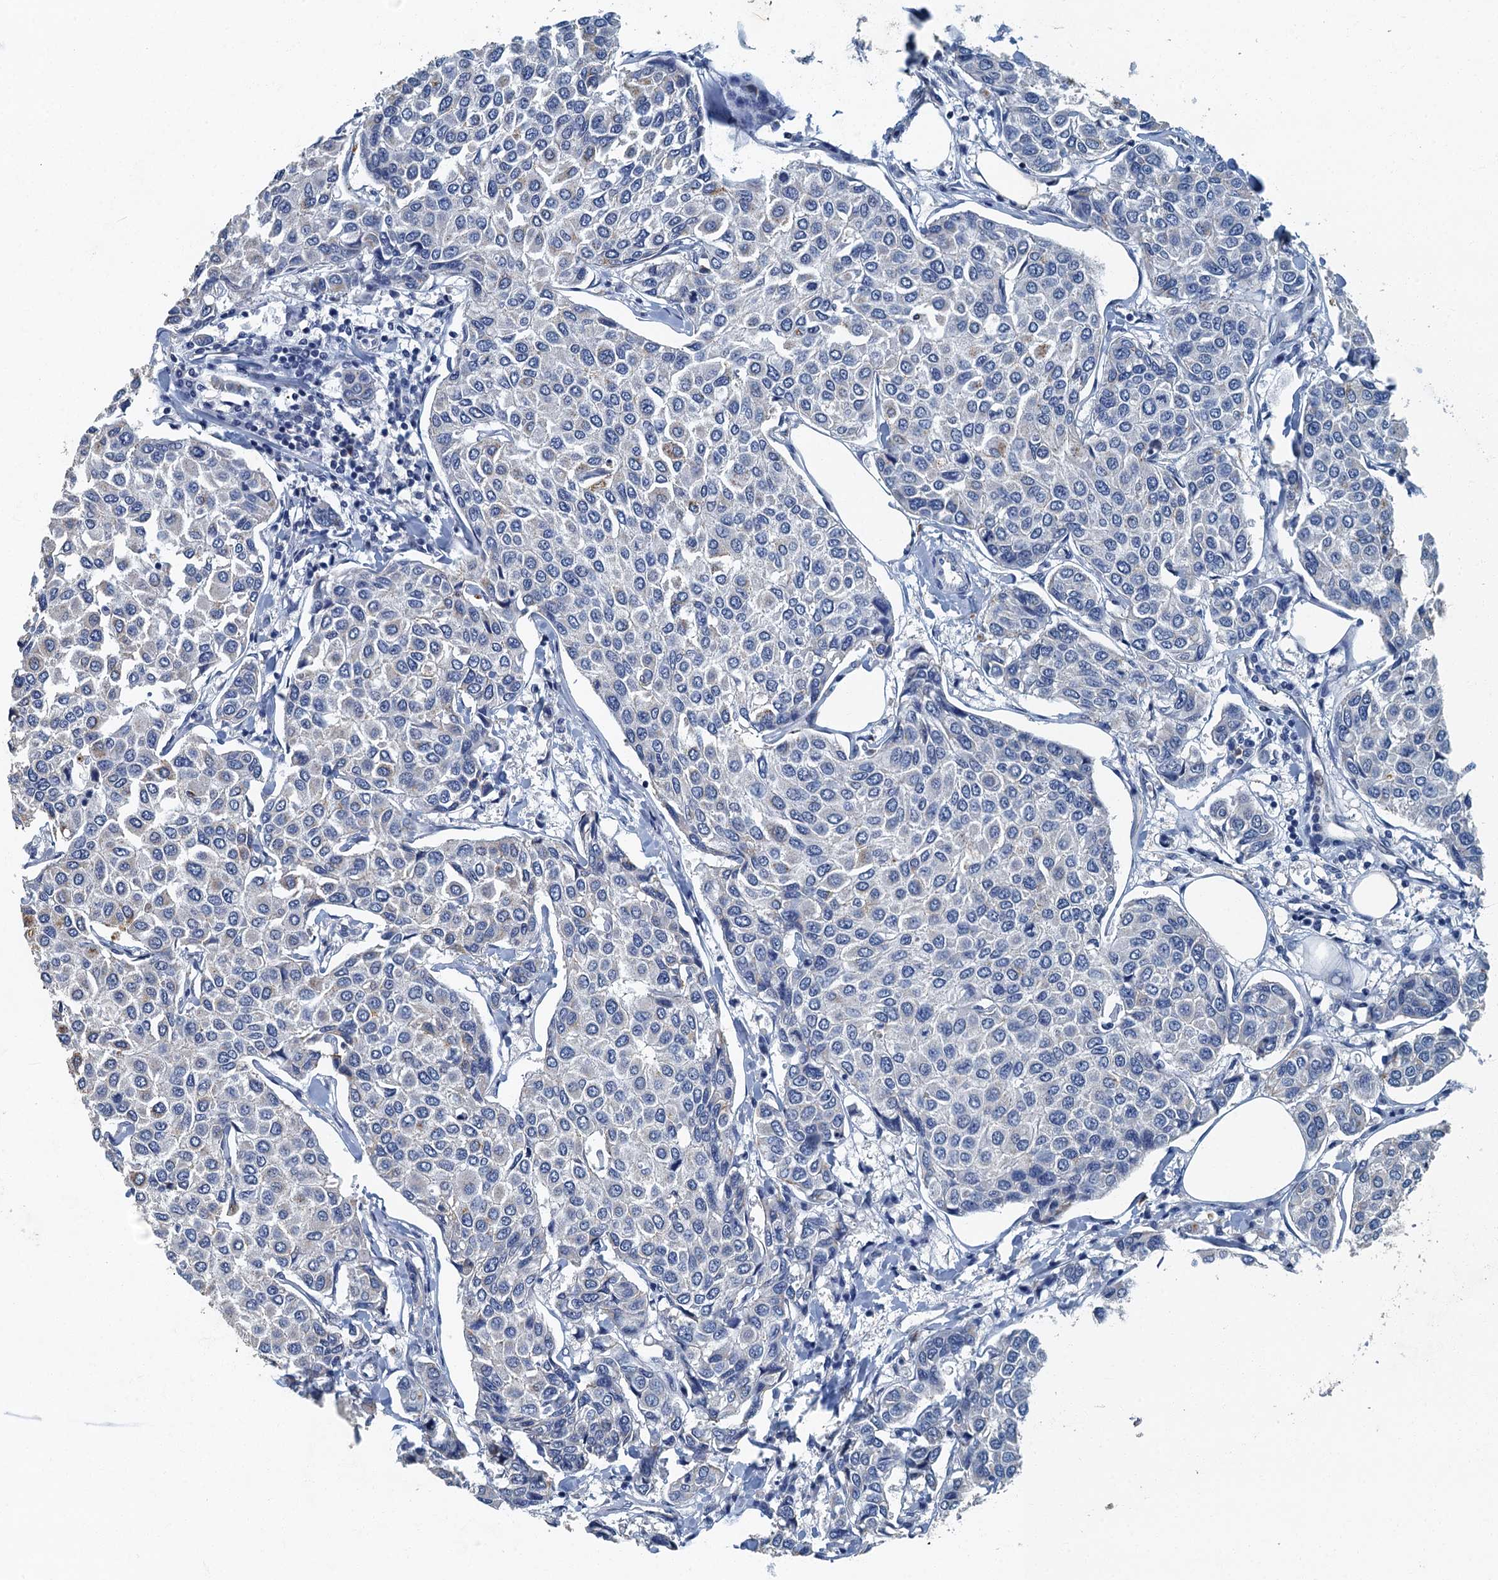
{"staining": {"intensity": "negative", "quantity": "none", "location": "none"}, "tissue": "breast cancer", "cell_type": "Tumor cells", "image_type": "cancer", "snomed": [{"axis": "morphology", "description": "Duct carcinoma"}, {"axis": "topography", "description": "Breast"}], "caption": "IHC image of neoplastic tissue: breast infiltrating ductal carcinoma stained with DAB (3,3'-diaminobenzidine) shows no significant protein staining in tumor cells.", "gene": "GADL1", "patient": {"sex": "female", "age": 55}}